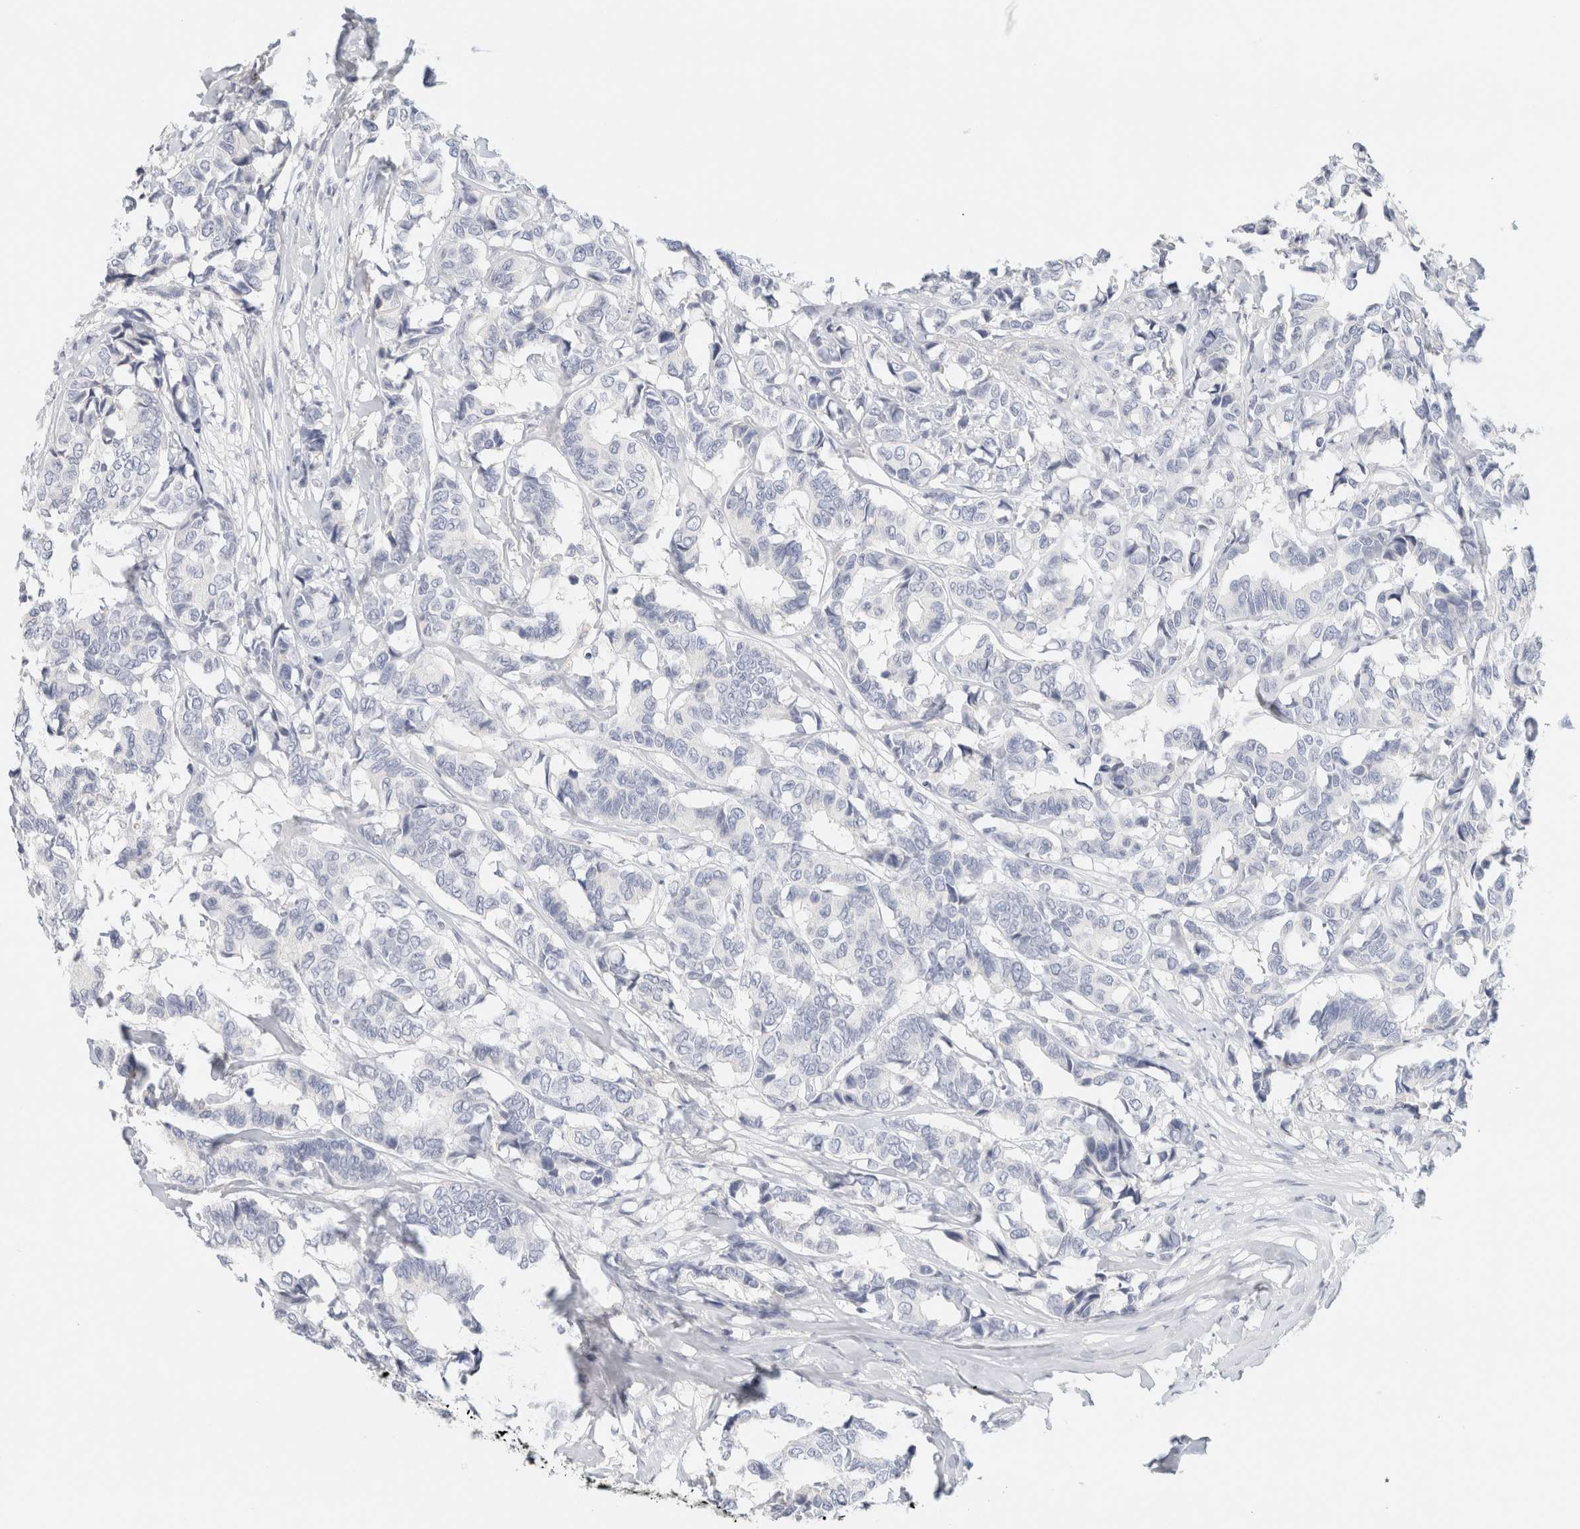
{"staining": {"intensity": "negative", "quantity": "none", "location": "none"}, "tissue": "breast cancer", "cell_type": "Tumor cells", "image_type": "cancer", "snomed": [{"axis": "morphology", "description": "Duct carcinoma"}, {"axis": "topography", "description": "Breast"}], "caption": "Protein analysis of breast cancer (invasive ductal carcinoma) reveals no significant positivity in tumor cells. Brightfield microscopy of immunohistochemistry (IHC) stained with DAB (brown) and hematoxylin (blue), captured at high magnification.", "gene": "NEFM", "patient": {"sex": "female", "age": 87}}